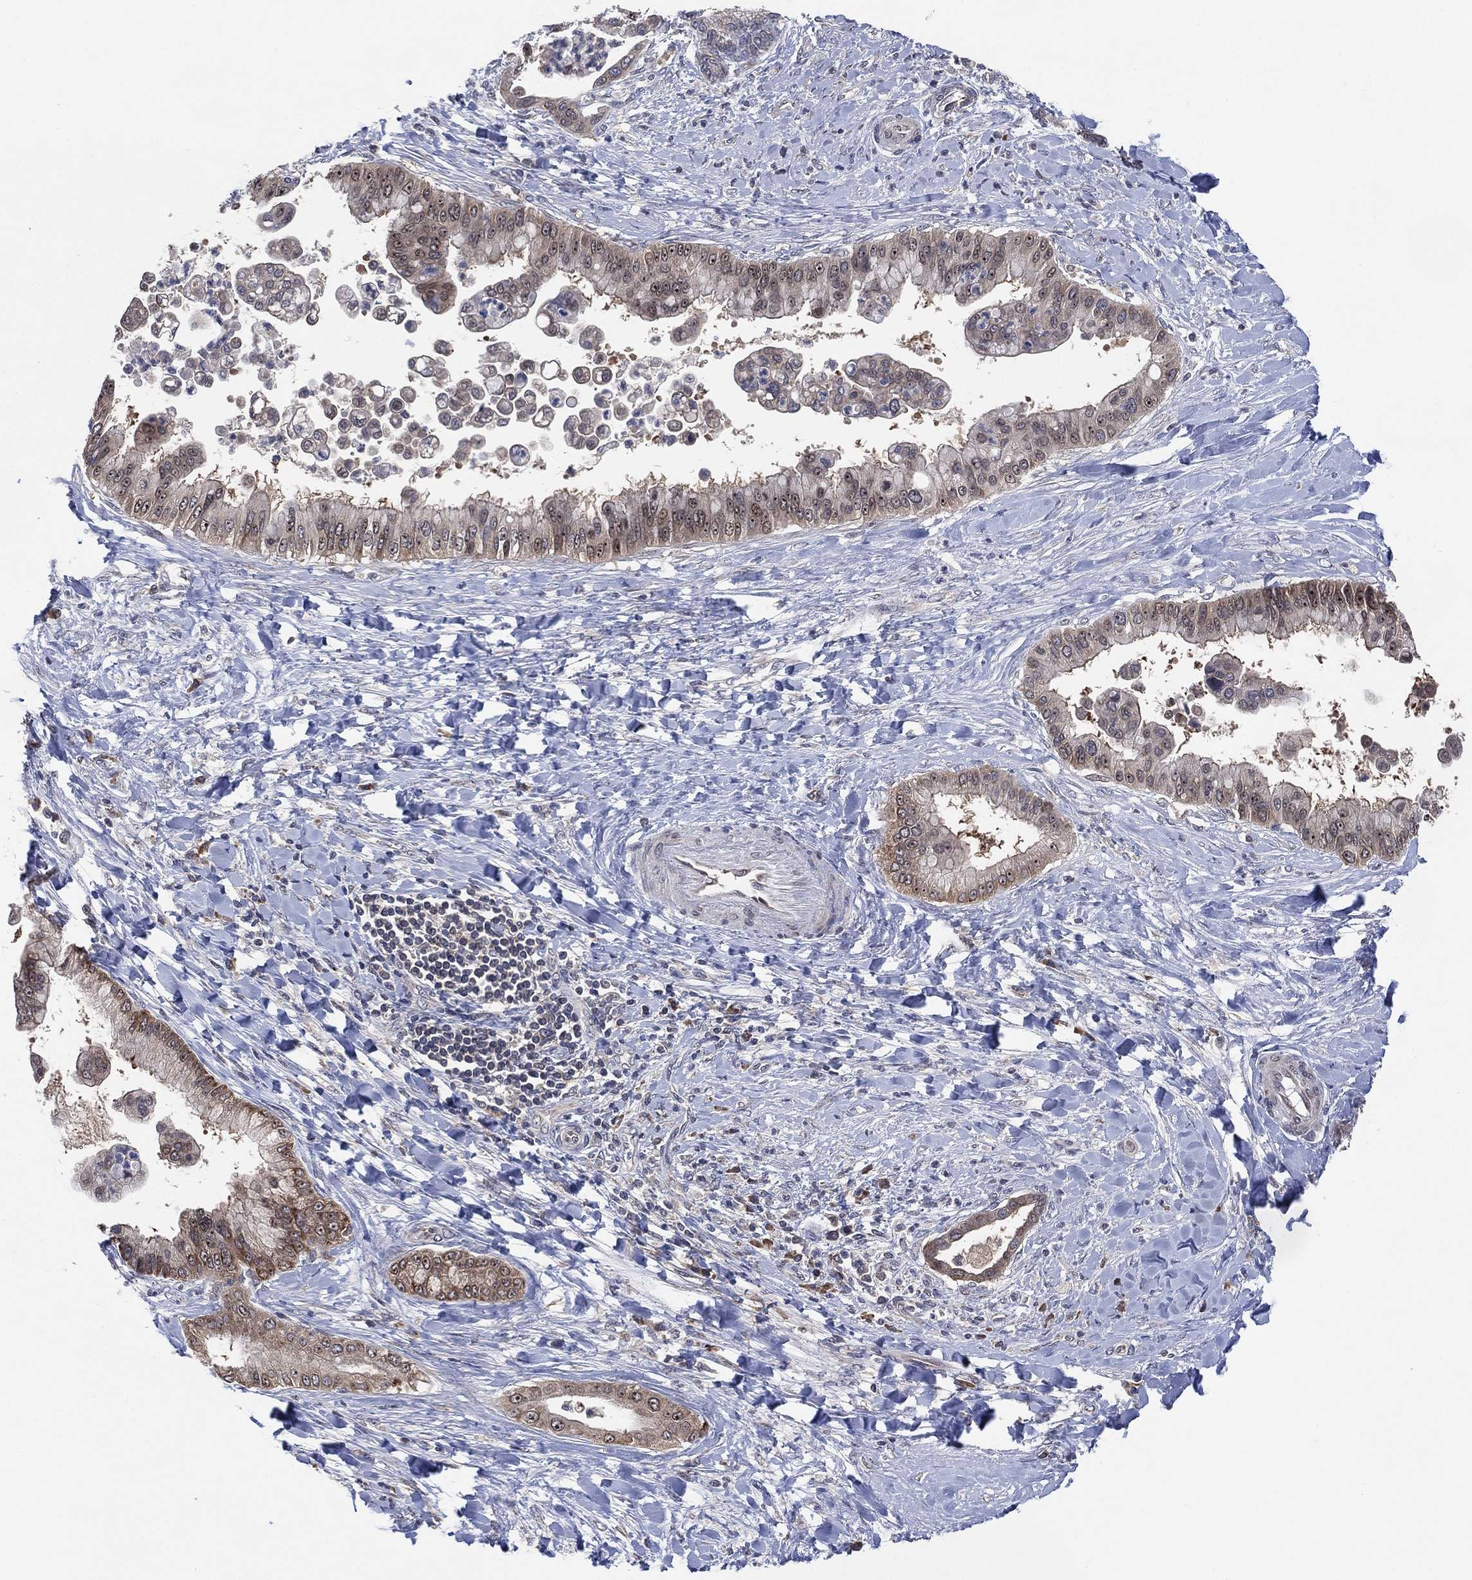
{"staining": {"intensity": "weak", "quantity": "<25%", "location": "cytoplasmic/membranous,nuclear"}, "tissue": "liver cancer", "cell_type": "Tumor cells", "image_type": "cancer", "snomed": [{"axis": "morphology", "description": "Cholangiocarcinoma"}, {"axis": "topography", "description": "Liver"}], "caption": "High power microscopy micrograph of an immunohistochemistry (IHC) micrograph of liver cholangiocarcinoma, revealing no significant staining in tumor cells. The staining was performed using DAB to visualize the protein expression in brown, while the nuclei were stained in blue with hematoxylin (Magnification: 20x).", "gene": "FAM104A", "patient": {"sex": "female", "age": 54}}